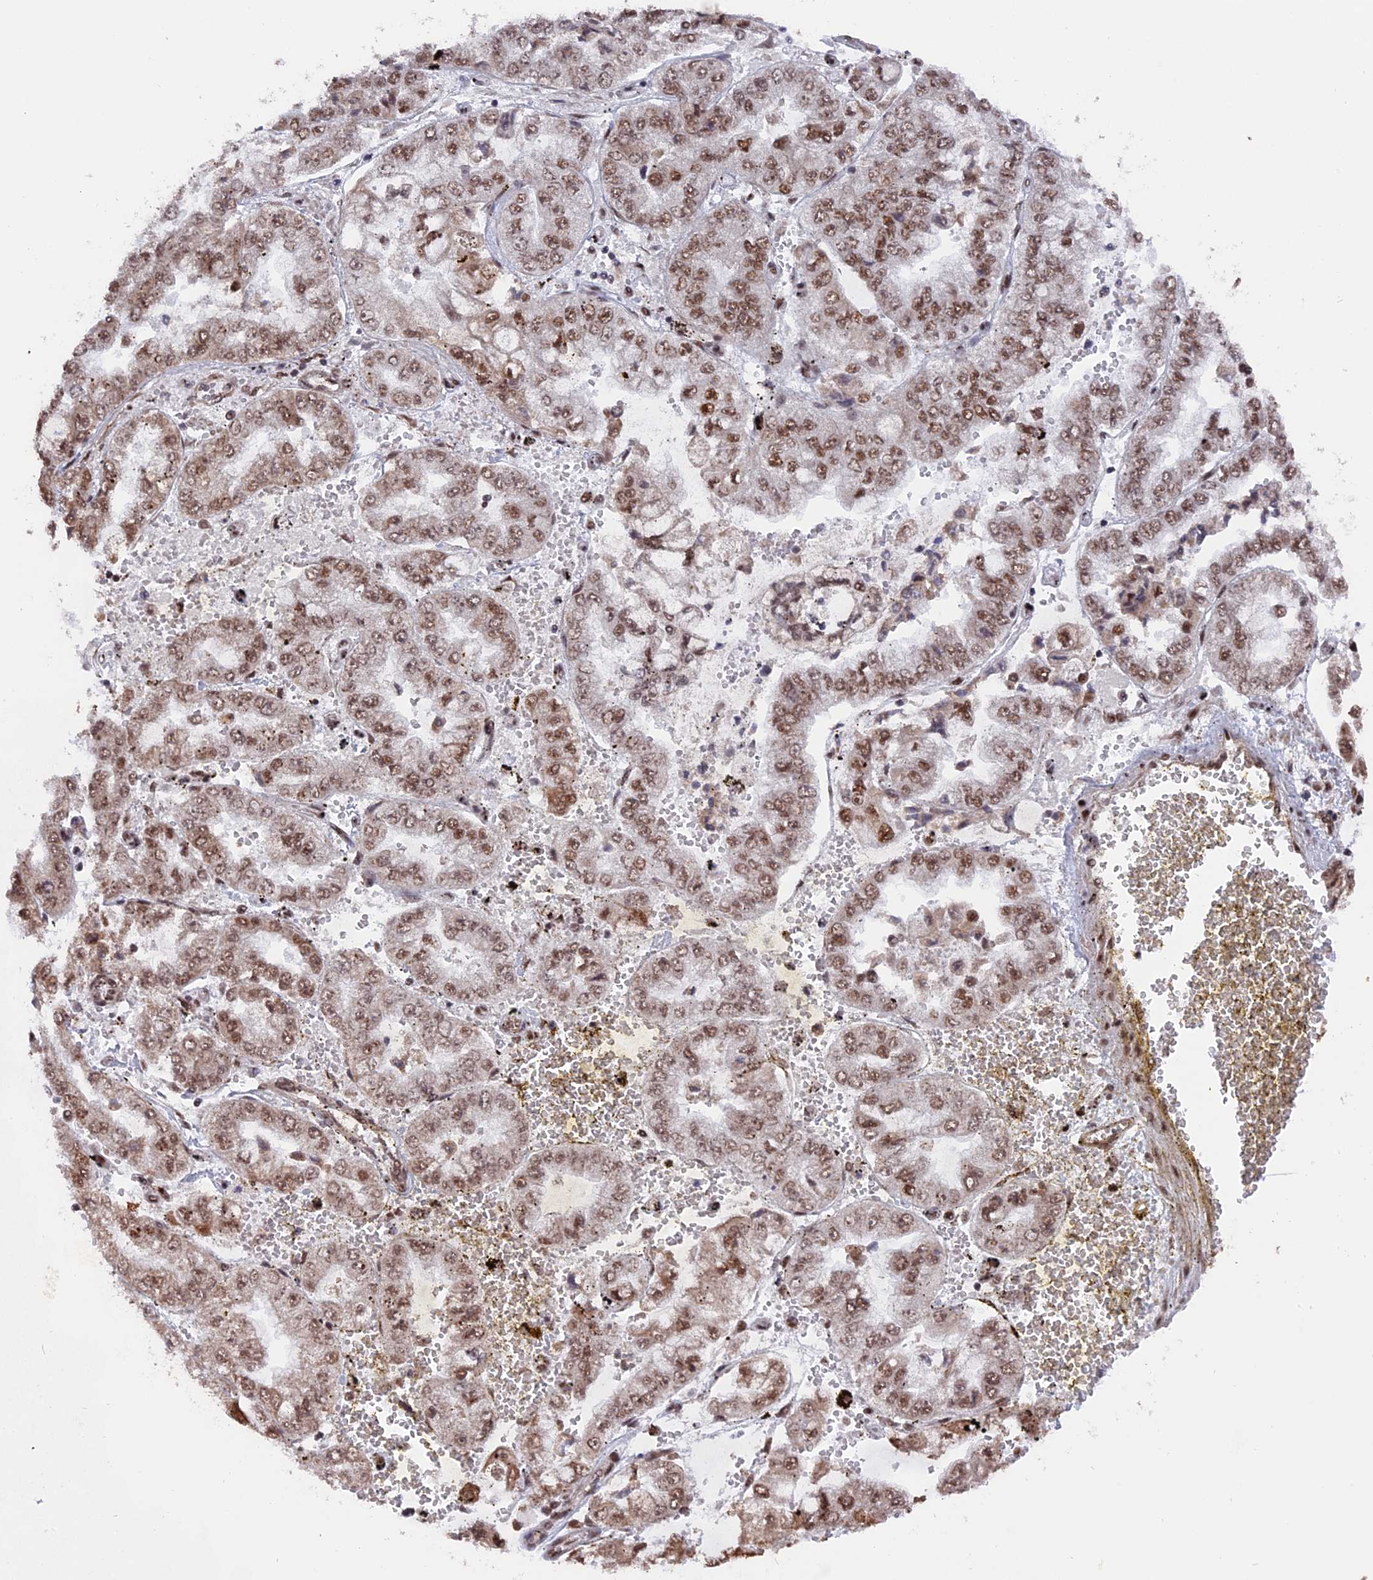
{"staining": {"intensity": "moderate", "quantity": ">75%", "location": "nuclear"}, "tissue": "stomach cancer", "cell_type": "Tumor cells", "image_type": "cancer", "snomed": [{"axis": "morphology", "description": "Adenocarcinoma, NOS"}, {"axis": "topography", "description": "Stomach"}], "caption": "Immunohistochemical staining of human stomach cancer (adenocarcinoma) demonstrates medium levels of moderate nuclear expression in about >75% of tumor cells.", "gene": "SF3A2", "patient": {"sex": "male", "age": 76}}